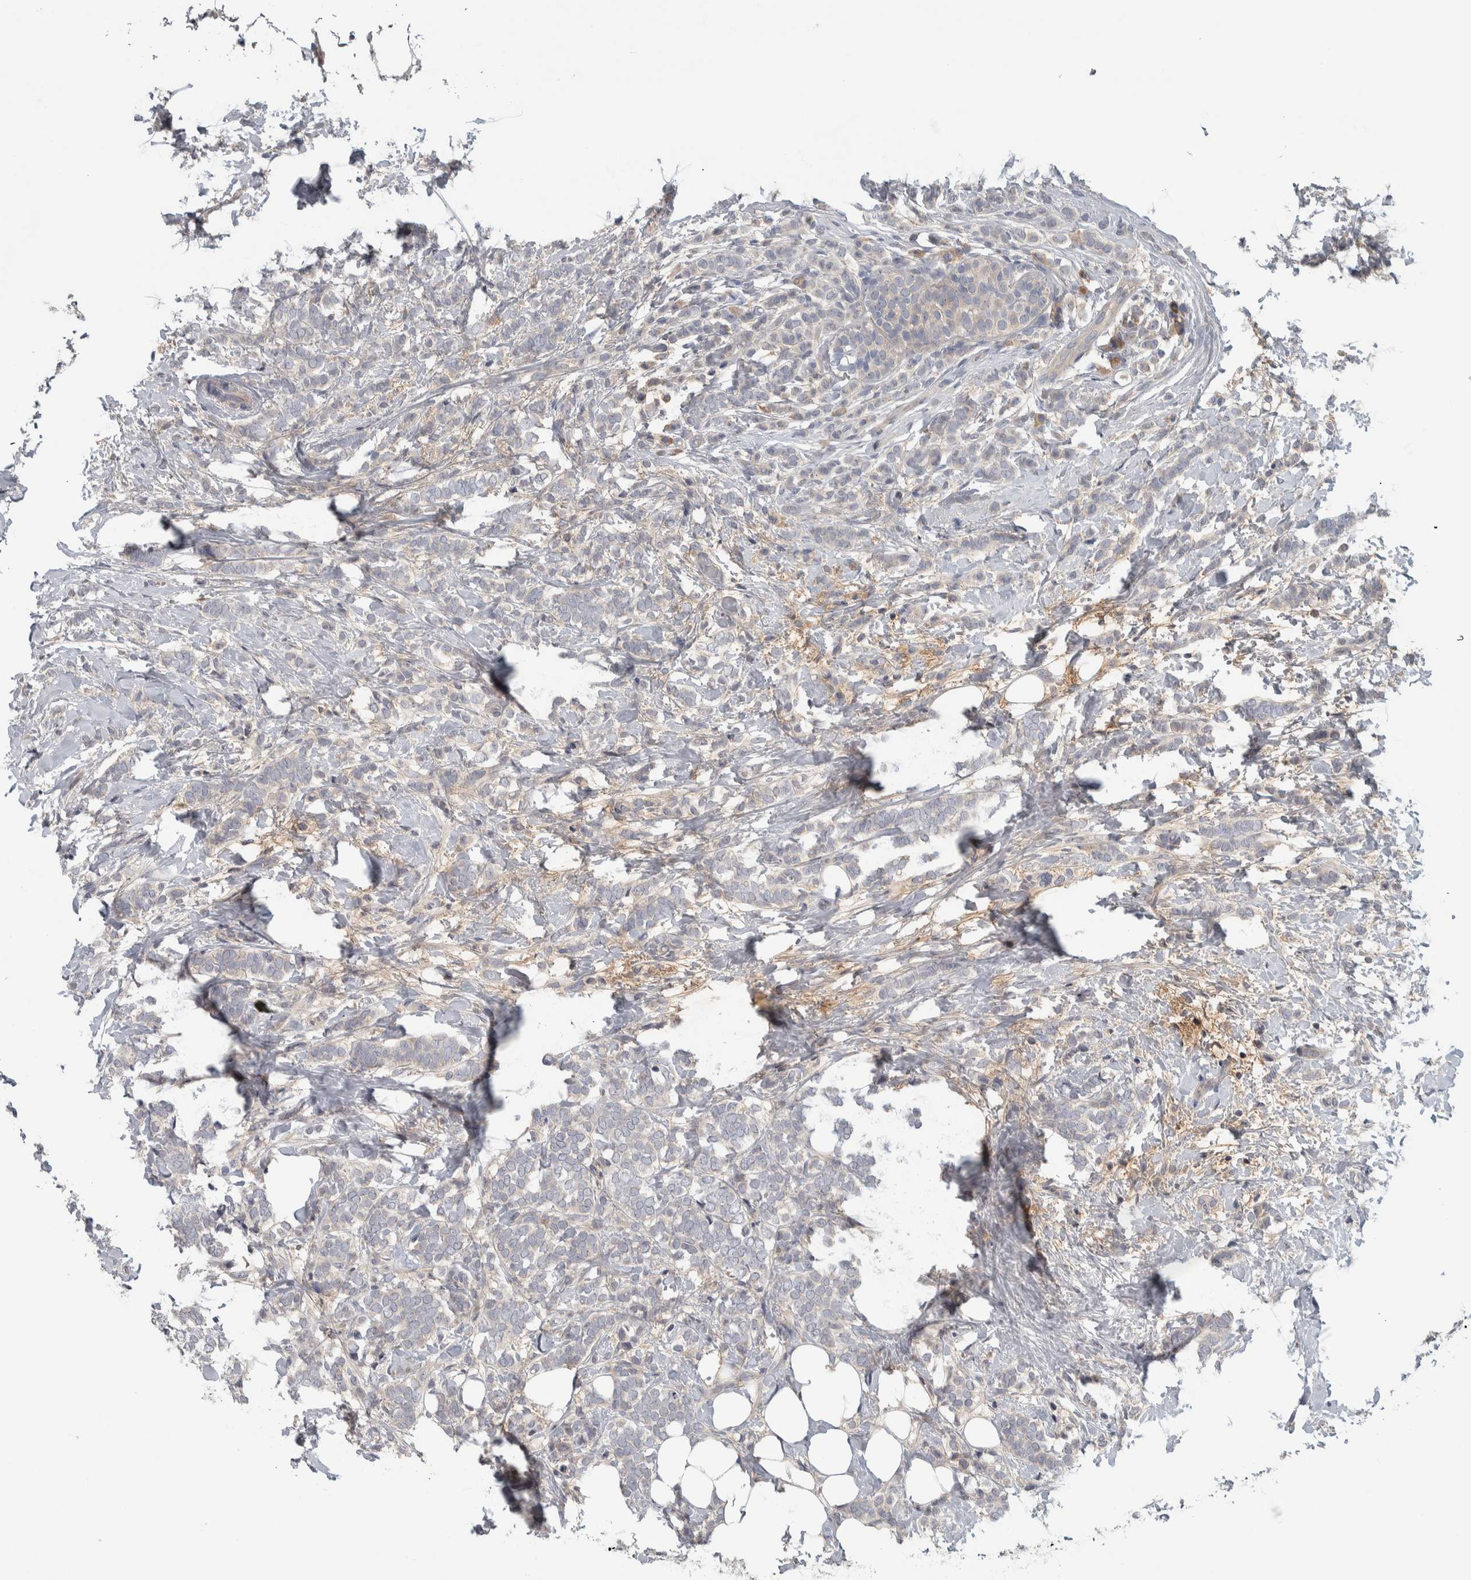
{"staining": {"intensity": "weak", "quantity": "<25%", "location": "cytoplasmic/membranous"}, "tissue": "breast cancer", "cell_type": "Tumor cells", "image_type": "cancer", "snomed": [{"axis": "morphology", "description": "Lobular carcinoma"}, {"axis": "topography", "description": "Breast"}], "caption": "This is a micrograph of immunohistochemistry staining of breast lobular carcinoma, which shows no expression in tumor cells. Nuclei are stained in blue.", "gene": "ADPRM", "patient": {"sex": "female", "age": 50}}